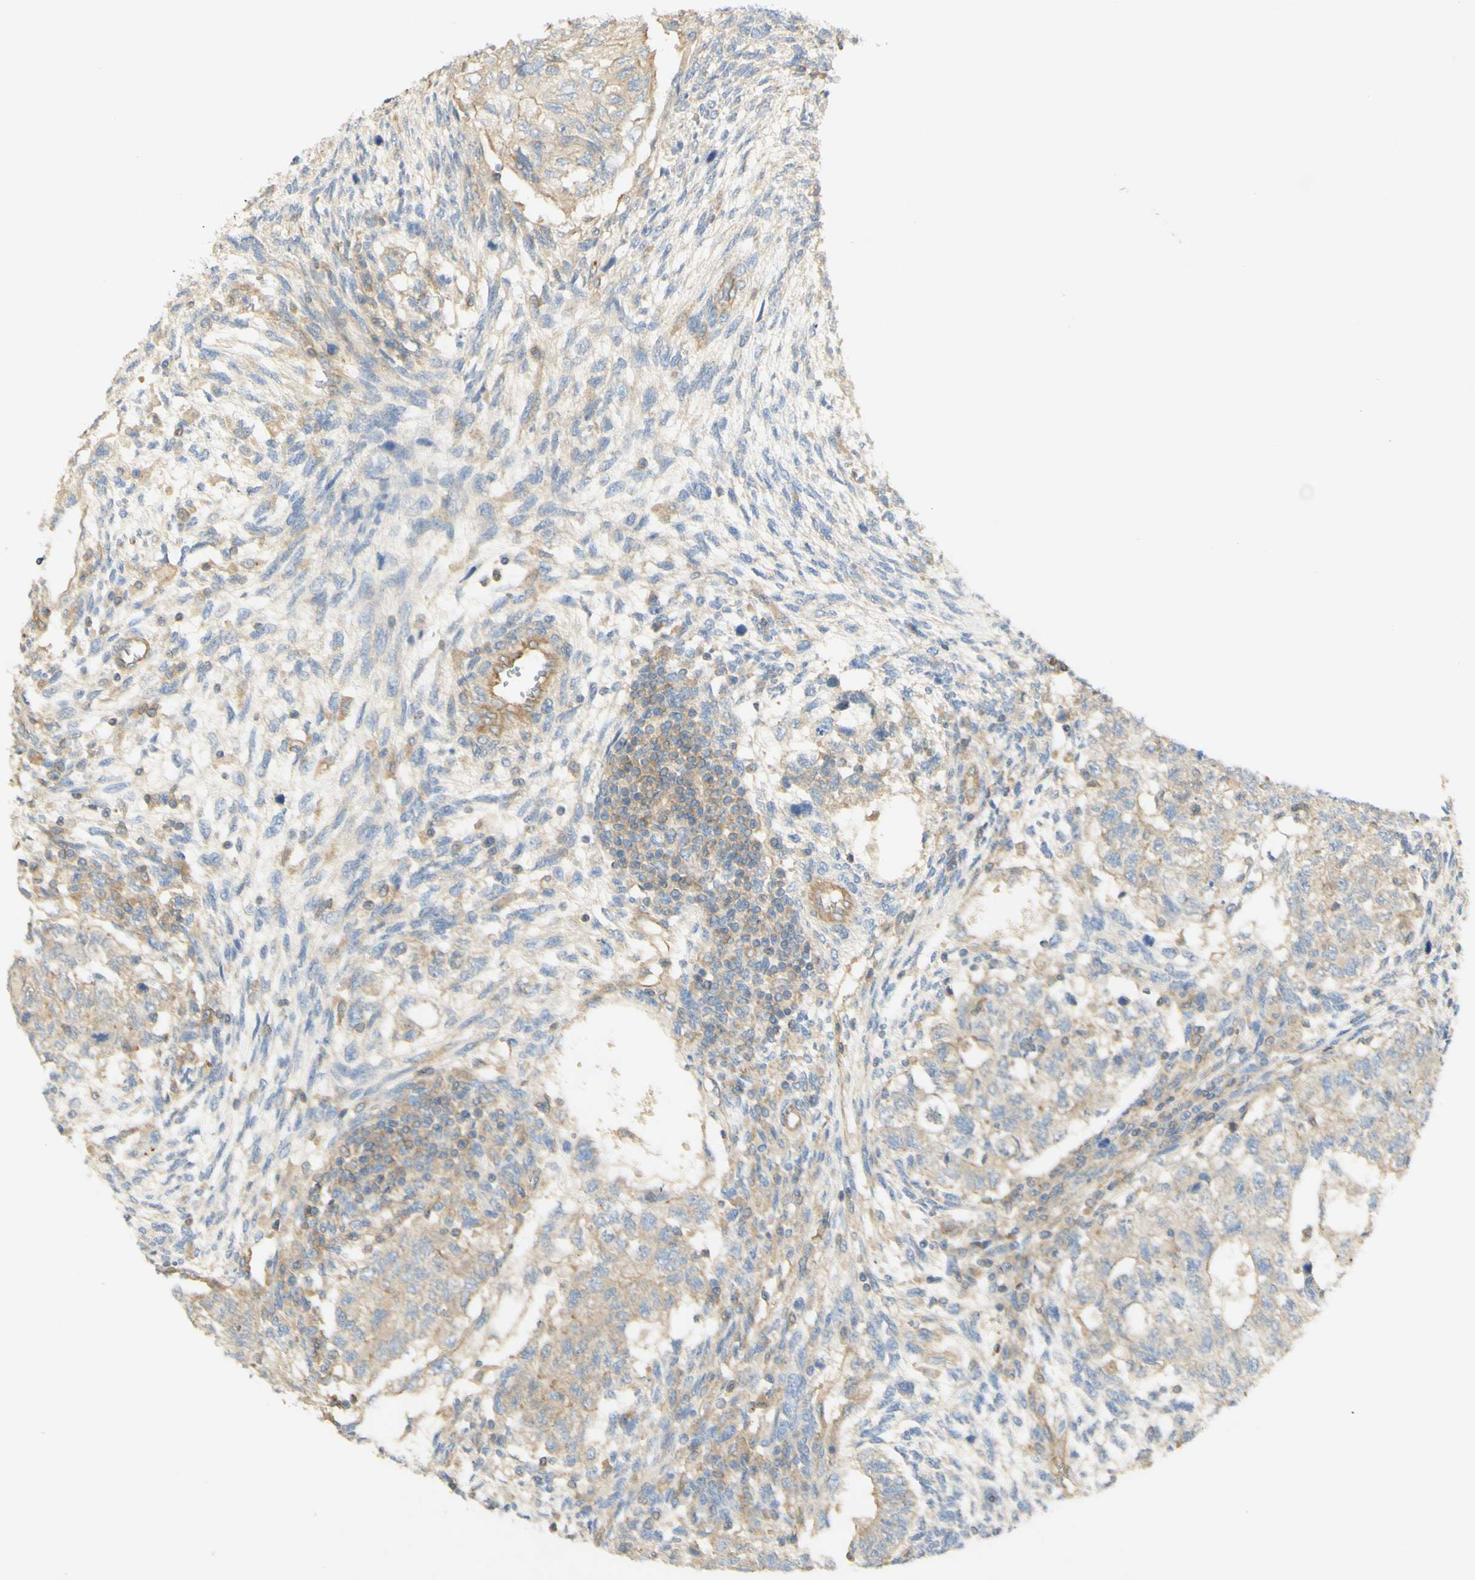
{"staining": {"intensity": "moderate", "quantity": "25%-75%", "location": "cytoplasmic/membranous"}, "tissue": "testis cancer", "cell_type": "Tumor cells", "image_type": "cancer", "snomed": [{"axis": "morphology", "description": "Normal tissue, NOS"}, {"axis": "morphology", "description": "Carcinoma, Embryonal, NOS"}, {"axis": "topography", "description": "Testis"}], "caption": "Immunohistochemical staining of testis cancer (embryonal carcinoma) demonstrates medium levels of moderate cytoplasmic/membranous protein staining in approximately 25%-75% of tumor cells. The staining is performed using DAB (3,3'-diaminobenzidine) brown chromogen to label protein expression. The nuclei are counter-stained blue using hematoxylin.", "gene": "IKBKG", "patient": {"sex": "male", "age": 36}}